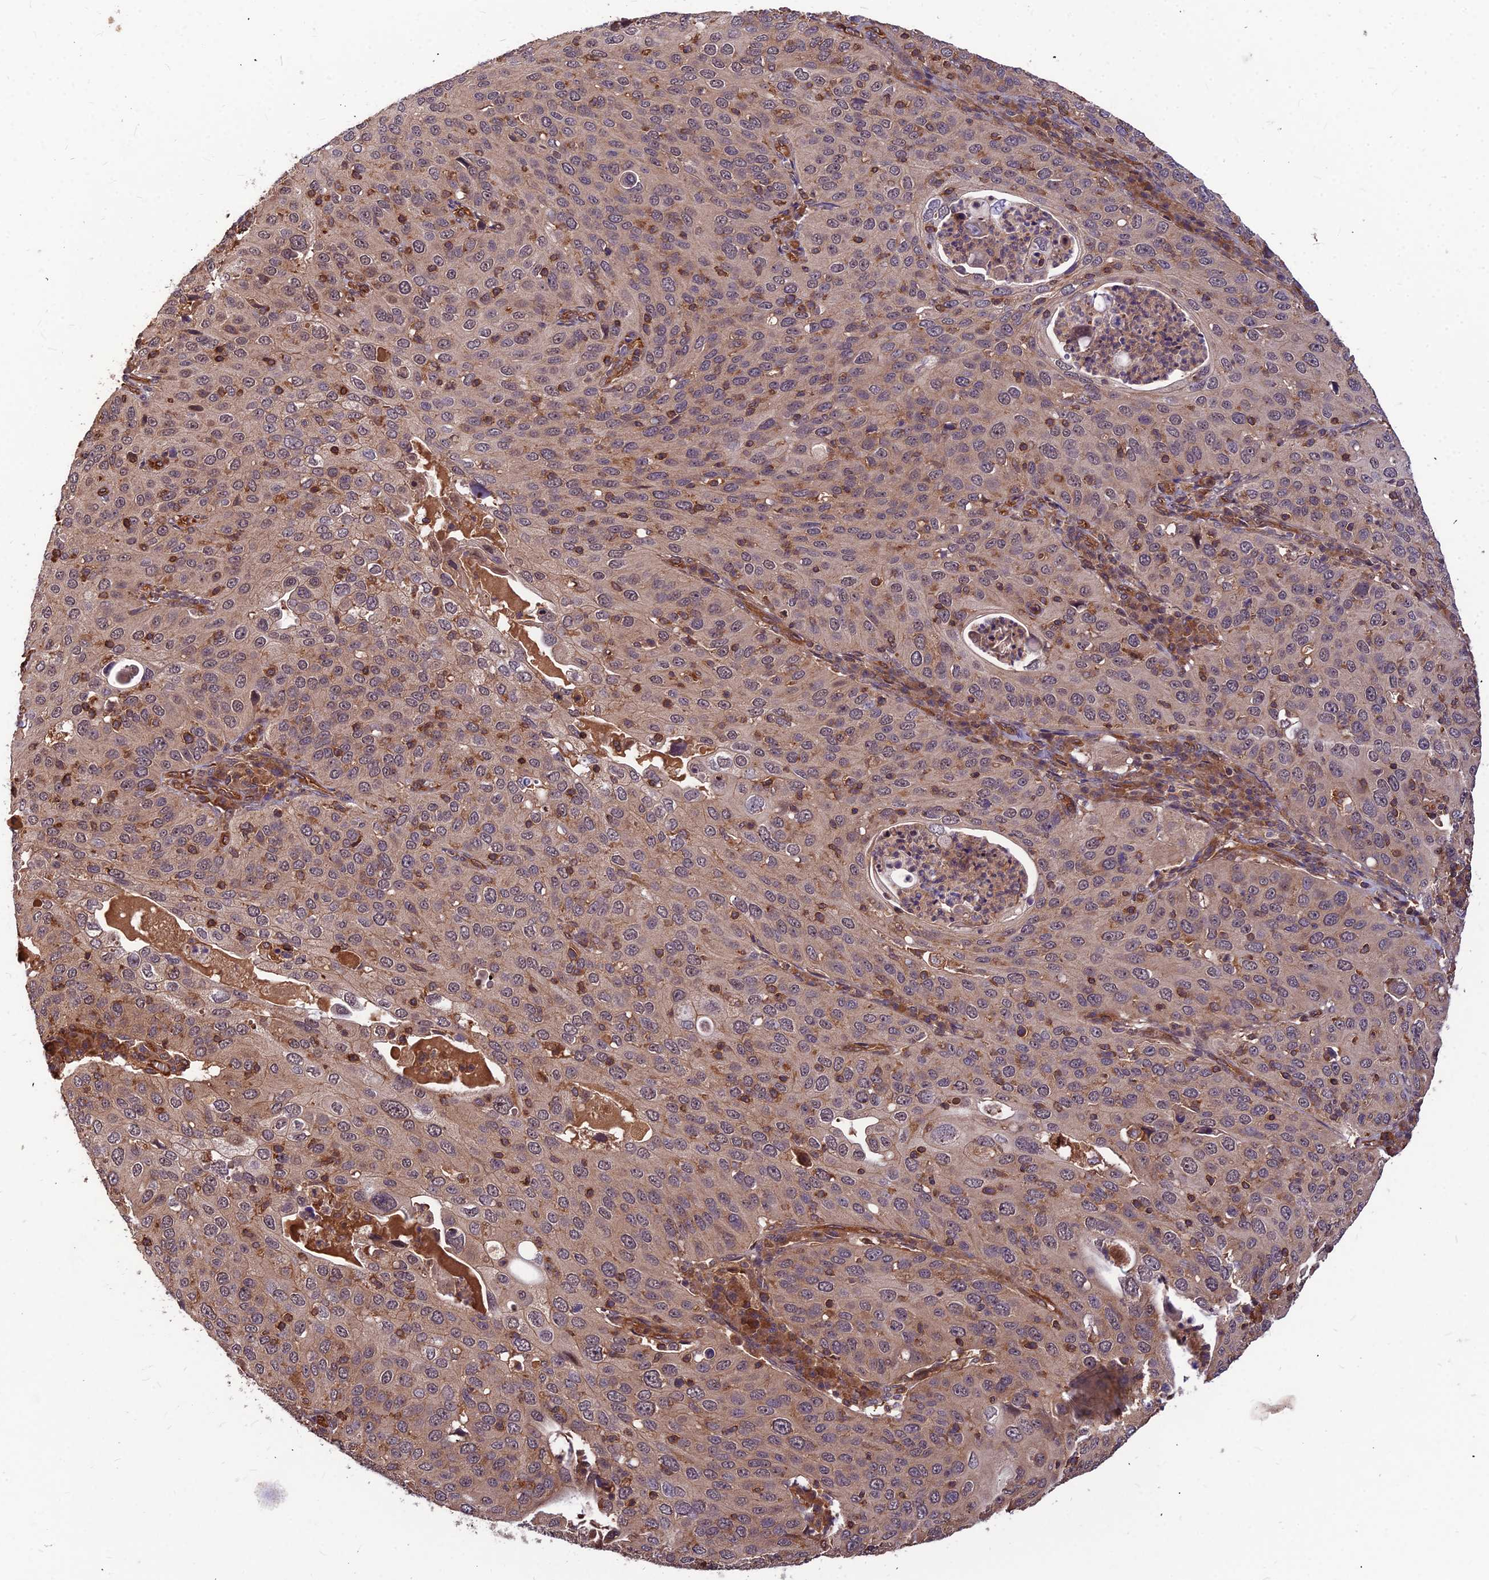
{"staining": {"intensity": "moderate", "quantity": "25%-75%", "location": "cytoplasmic/membranous"}, "tissue": "cervical cancer", "cell_type": "Tumor cells", "image_type": "cancer", "snomed": [{"axis": "morphology", "description": "Squamous cell carcinoma, NOS"}, {"axis": "topography", "description": "Cervix"}], "caption": "Squamous cell carcinoma (cervical) stained with DAB (3,3'-diaminobenzidine) immunohistochemistry exhibits medium levels of moderate cytoplasmic/membranous positivity in about 25%-75% of tumor cells.", "gene": "ZNF467", "patient": {"sex": "female", "age": 36}}